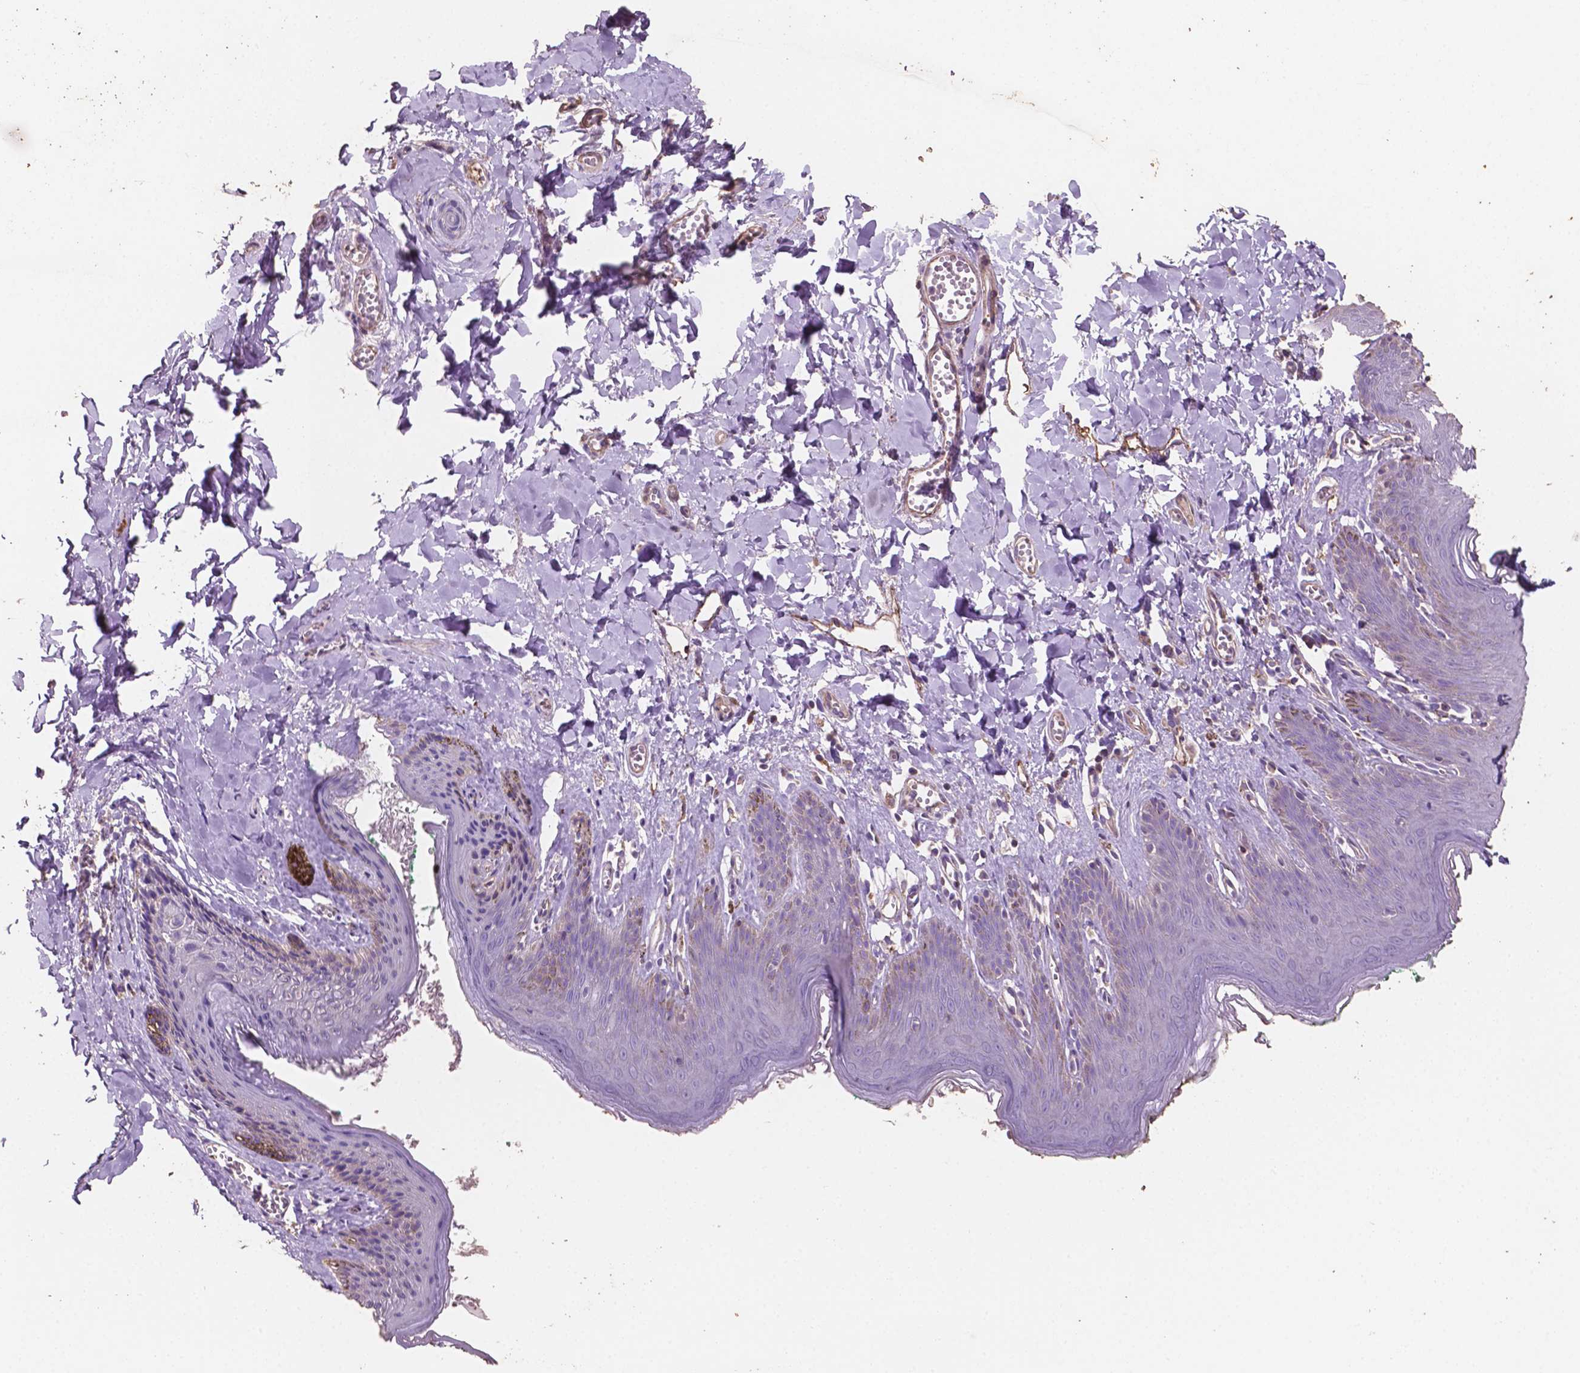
{"staining": {"intensity": "moderate", "quantity": "<25%", "location": "cytoplasmic/membranous"}, "tissue": "skin", "cell_type": "Epidermal cells", "image_type": "normal", "snomed": [{"axis": "morphology", "description": "Normal tissue, NOS"}, {"axis": "topography", "description": "Vulva"}, {"axis": "topography", "description": "Peripheral nerve tissue"}], "caption": "High-magnification brightfield microscopy of unremarkable skin stained with DAB (brown) and counterstained with hematoxylin (blue). epidermal cells exhibit moderate cytoplasmic/membranous staining is appreciated in about<25% of cells. Using DAB (brown) and hematoxylin (blue) stains, captured at high magnification using brightfield microscopy.", "gene": "COMMD4", "patient": {"sex": "female", "age": 66}}